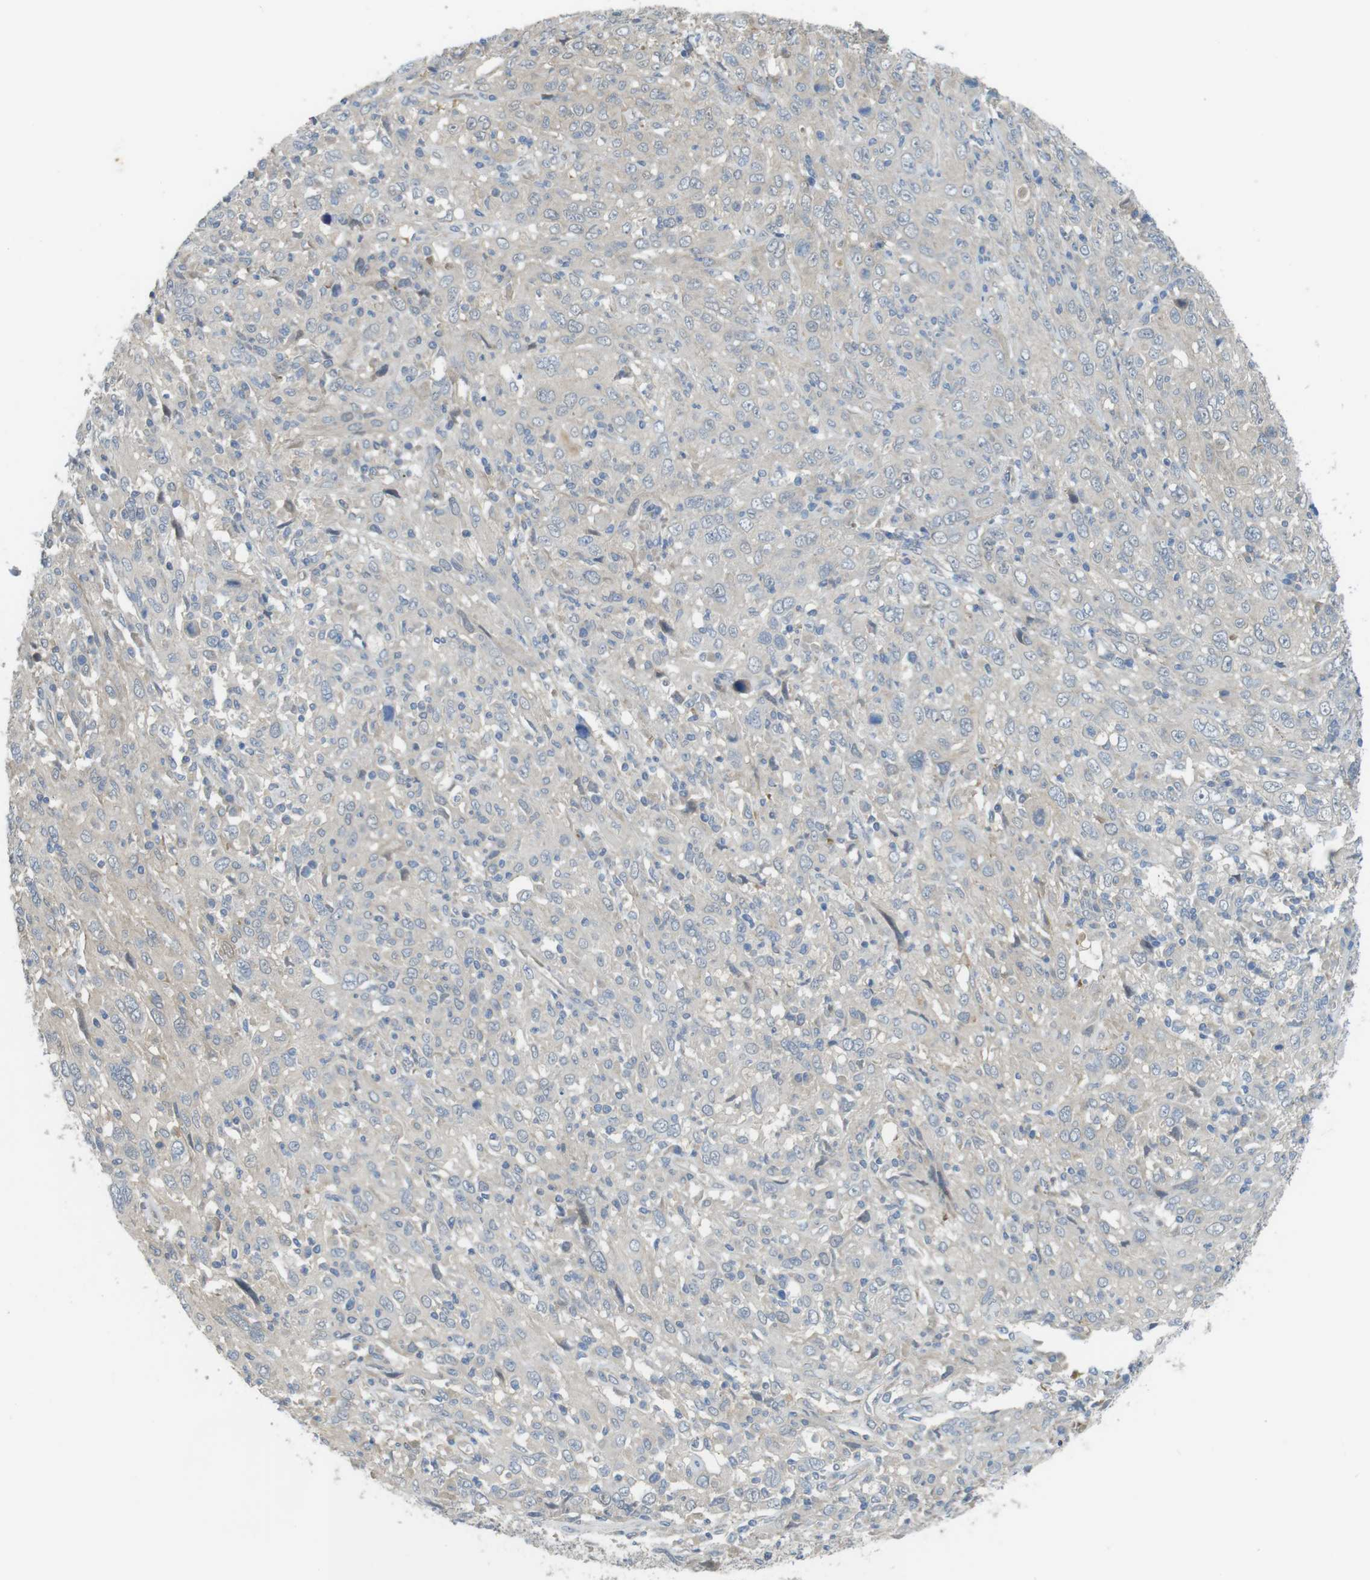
{"staining": {"intensity": "negative", "quantity": "none", "location": "none"}, "tissue": "cervical cancer", "cell_type": "Tumor cells", "image_type": "cancer", "snomed": [{"axis": "morphology", "description": "Squamous cell carcinoma, NOS"}, {"axis": "topography", "description": "Cervix"}], "caption": "The IHC photomicrograph has no significant expression in tumor cells of cervical squamous cell carcinoma tissue.", "gene": "ABHD15", "patient": {"sex": "female", "age": 46}}